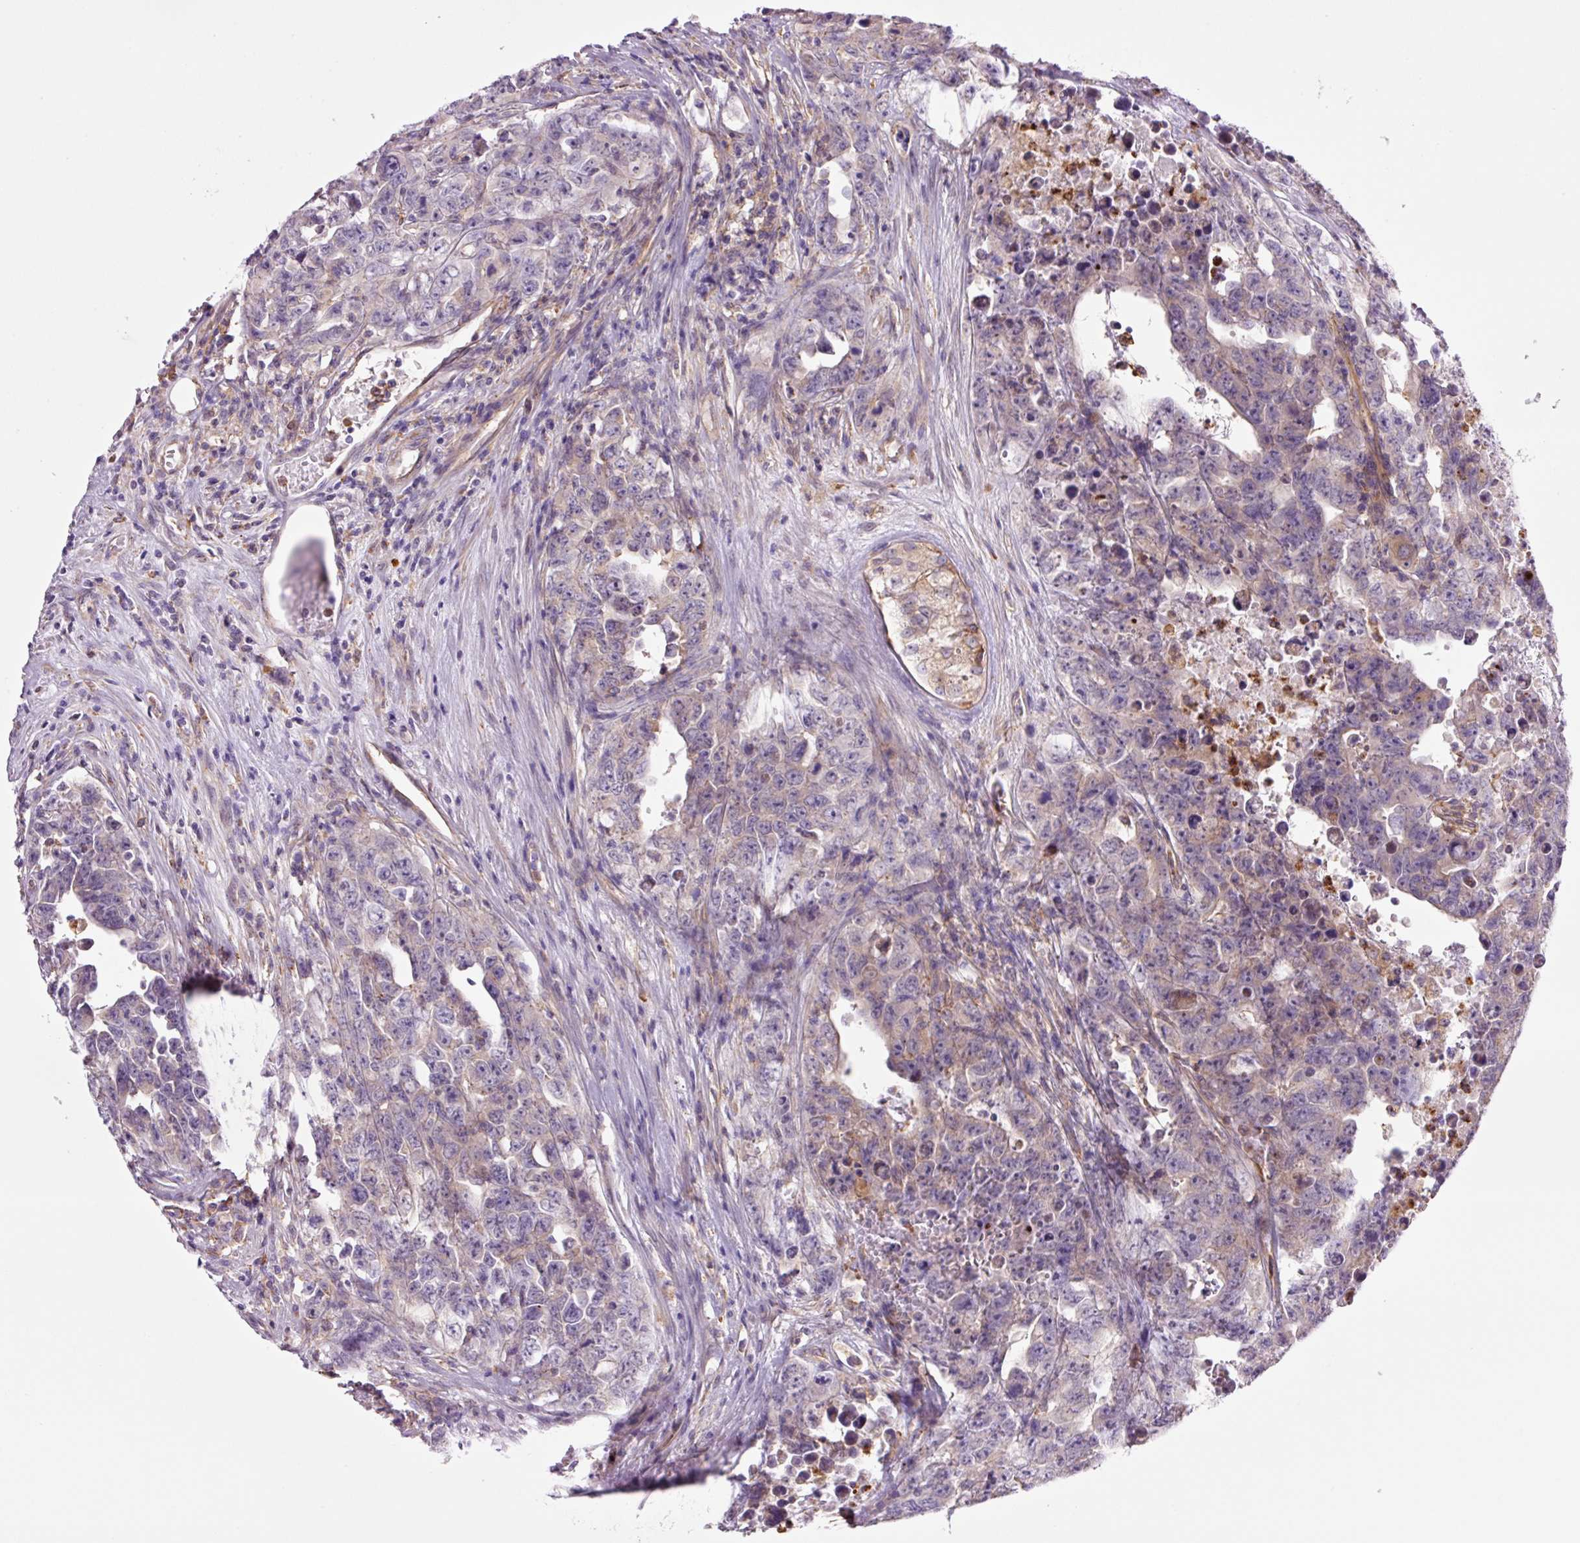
{"staining": {"intensity": "weak", "quantity": "<25%", "location": "cytoplasmic/membranous"}, "tissue": "testis cancer", "cell_type": "Tumor cells", "image_type": "cancer", "snomed": [{"axis": "morphology", "description": "Carcinoma, Embryonal, NOS"}, {"axis": "topography", "description": "Testis"}], "caption": "This micrograph is of testis embryonal carcinoma stained with IHC to label a protein in brown with the nuclei are counter-stained blue. There is no positivity in tumor cells.", "gene": "SH2D6", "patient": {"sex": "male", "age": 24}}